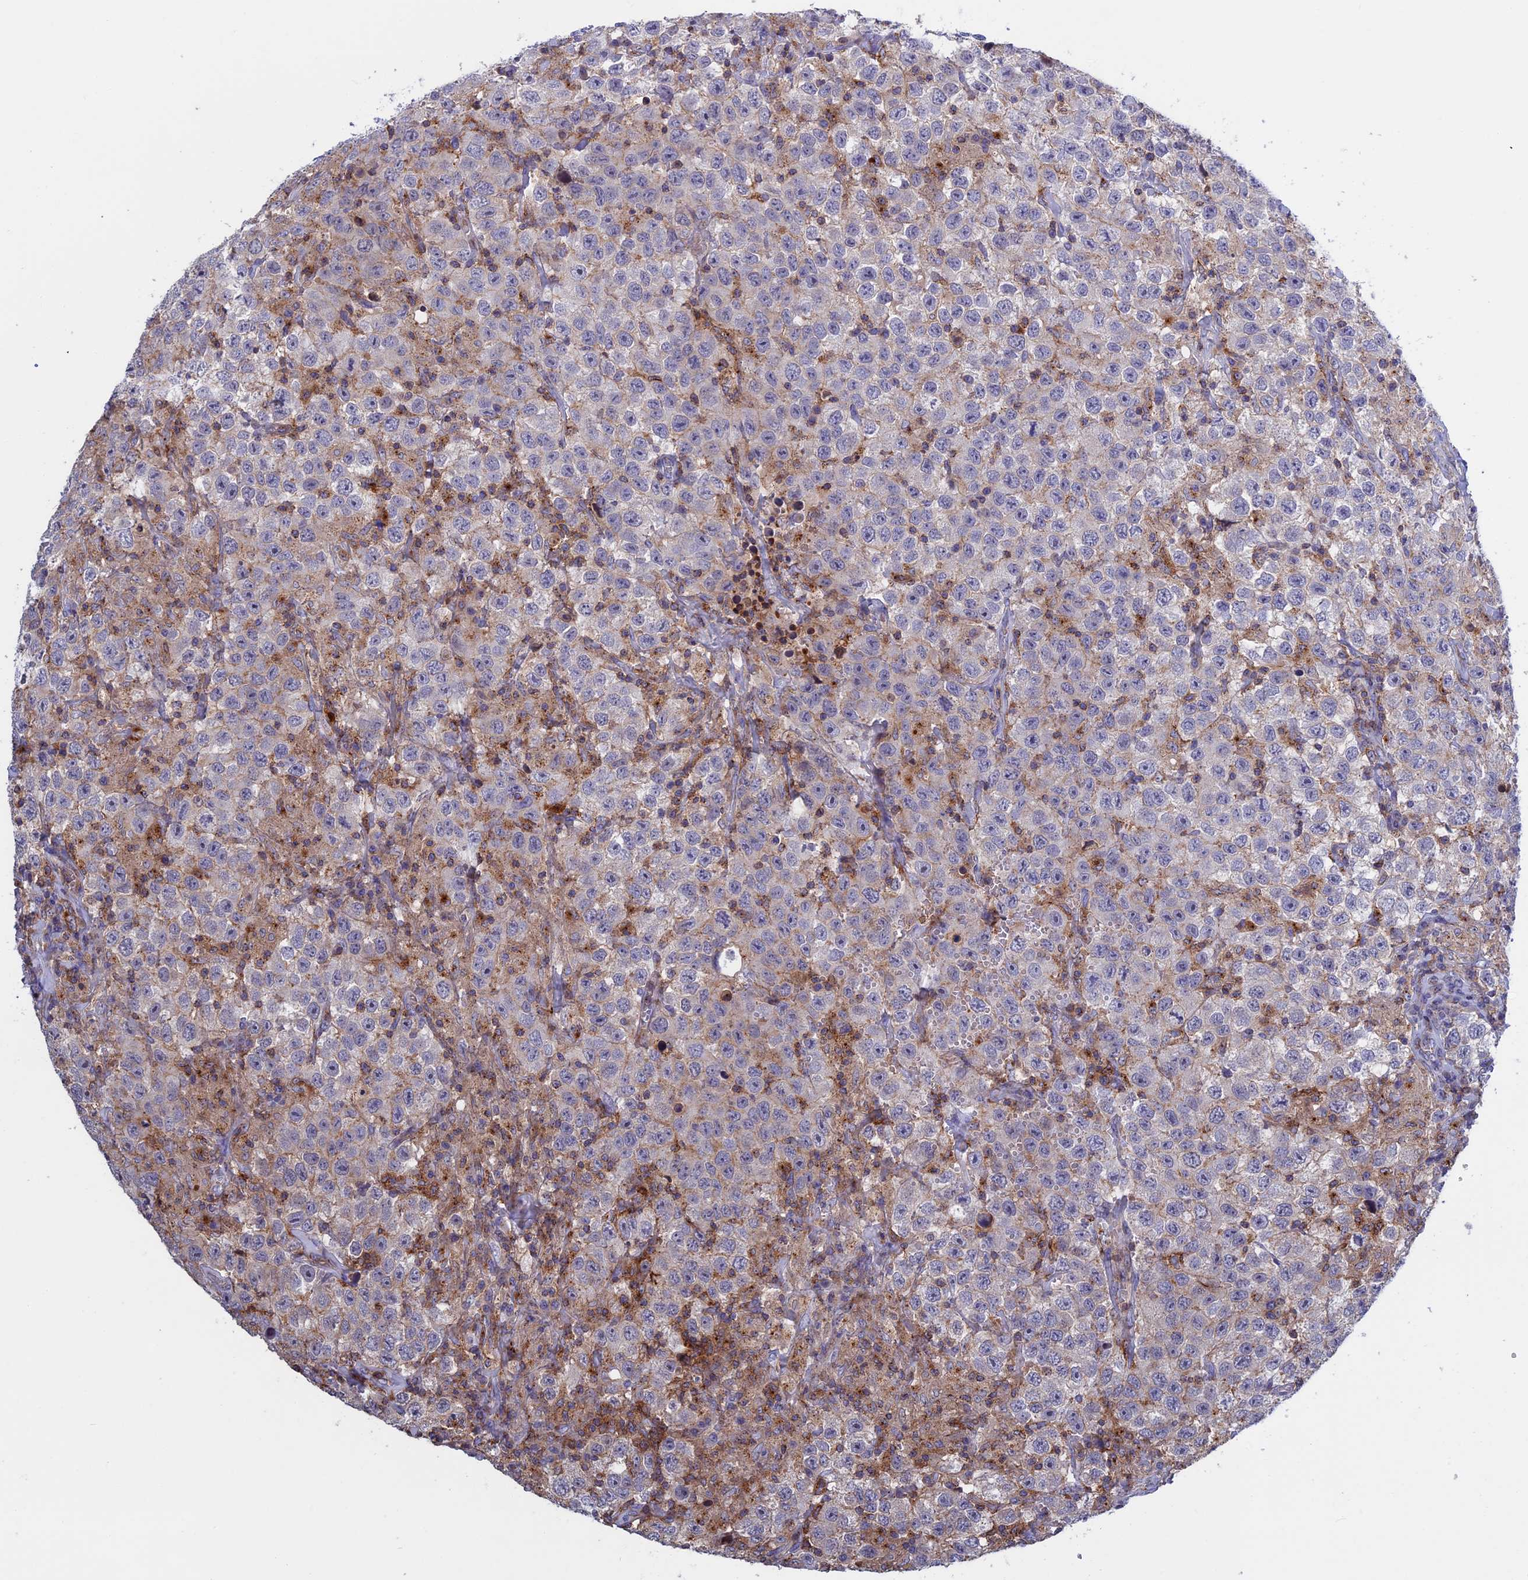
{"staining": {"intensity": "weak", "quantity": "<25%", "location": "cytoplasmic/membranous"}, "tissue": "testis cancer", "cell_type": "Tumor cells", "image_type": "cancer", "snomed": [{"axis": "morphology", "description": "Seminoma, NOS"}, {"axis": "topography", "description": "Testis"}], "caption": "High magnification brightfield microscopy of testis cancer stained with DAB (3,3'-diaminobenzidine) (brown) and counterstained with hematoxylin (blue): tumor cells show no significant expression. Brightfield microscopy of immunohistochemistry (IHC) stained with DAB (brown) and hematoxylin (blue), captured at high magnification.", "gene": "LYPD5", "patient": {"sex": "male", "age": 41}}